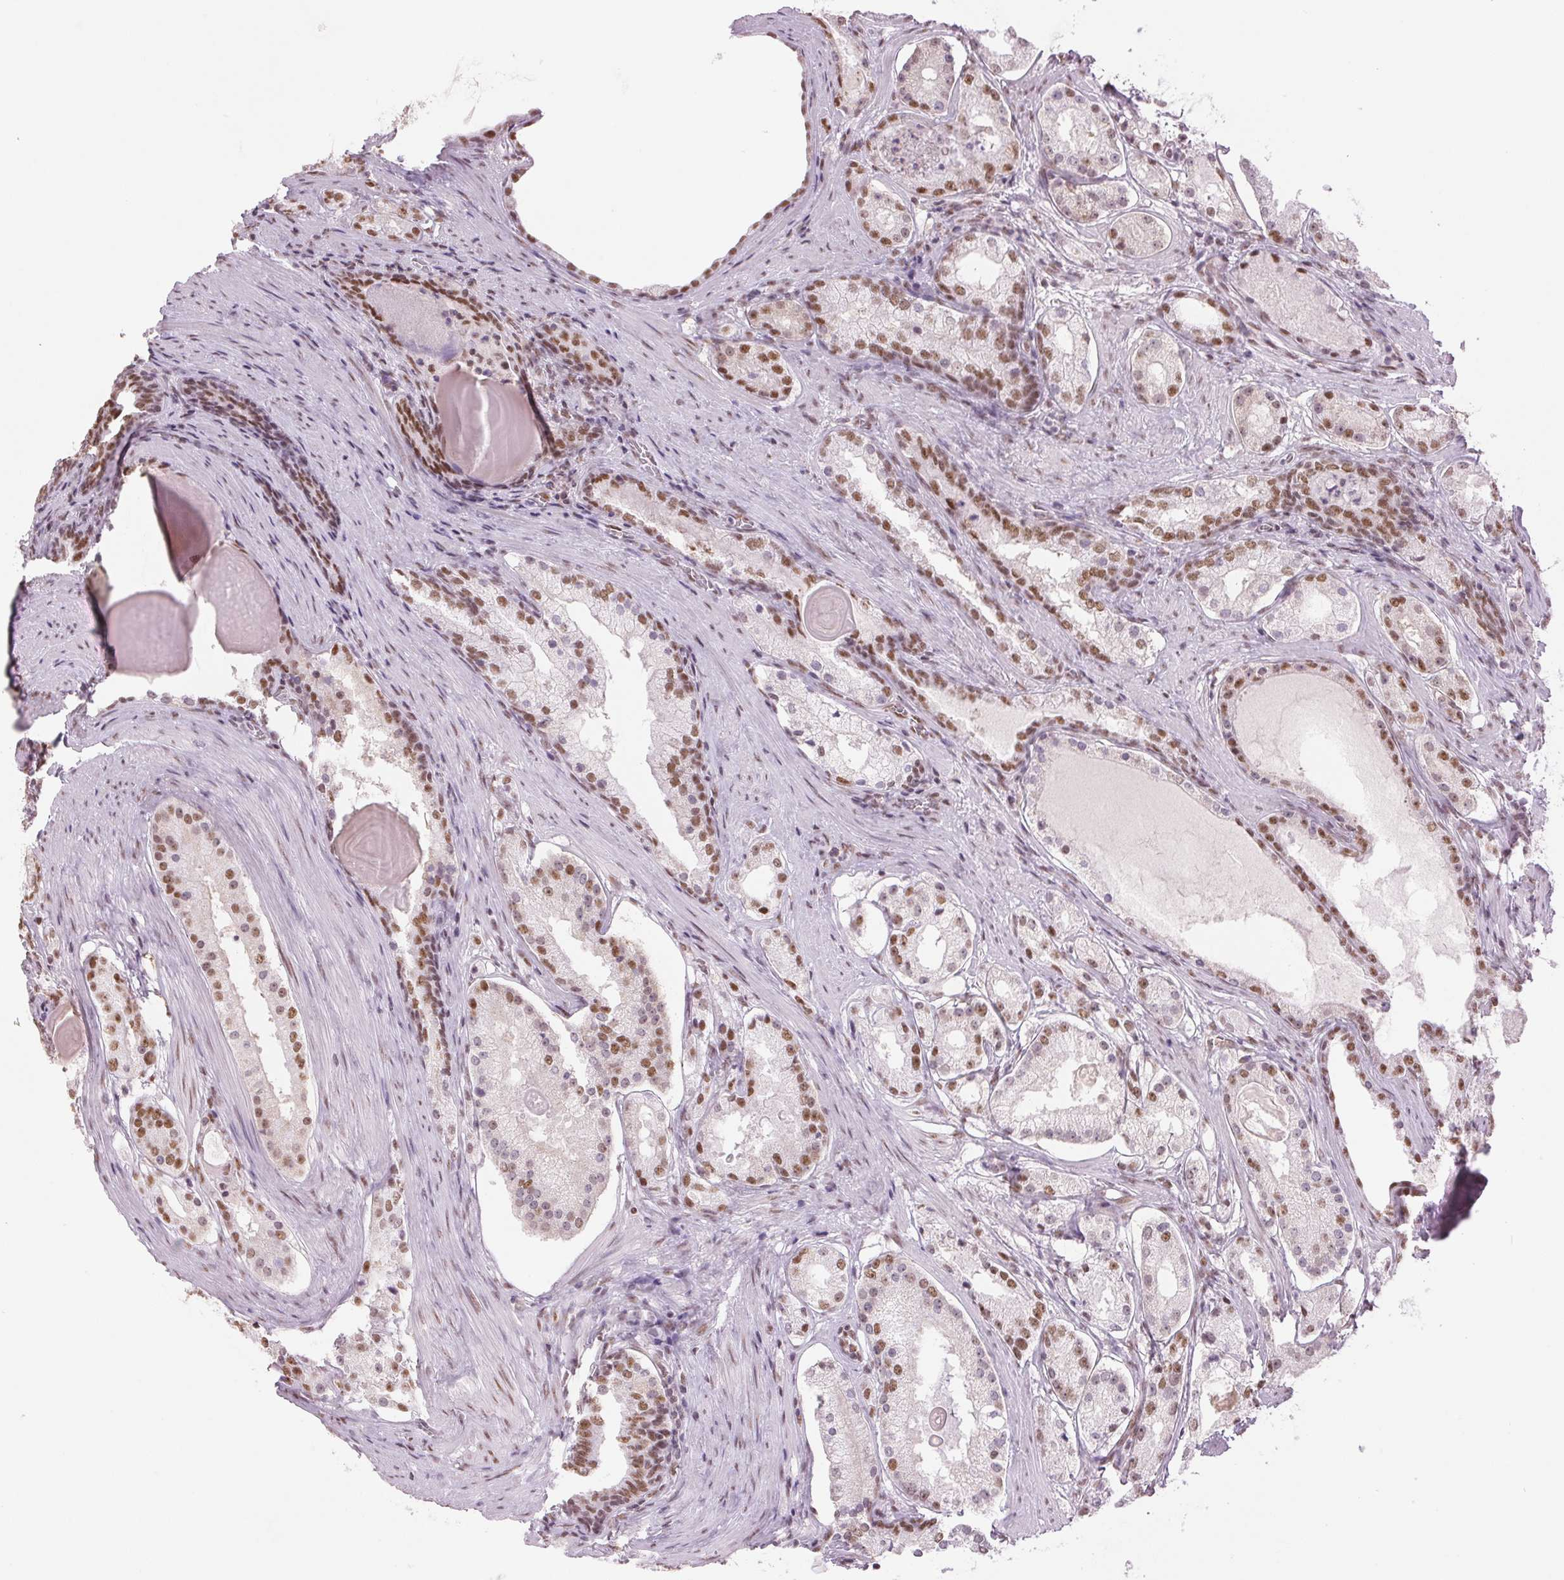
{"staining": {"intensity": "moderate", "quantity": "25%-75%", "location": "nuclear"}, "tissue": "prostate cancer", "cell_type": "Tumor cells", "image_type": "cancer", "snomed": [{"axis": "morphology", "description": "Adenocarcinoma, Low grade"}, {"axis": "topography", "description": "Prostate"}], "caption": "An immunohistochemistry (IHC) micrograph of neoplastic tissue is shown. Protein staining in brown labels moderate nuclear positivity in prostate cancer (adenocarcinoma (low-grade)) within tumor cells.", "gene": "ZFR2", "patient": {"sex": "male", "age": 57}}